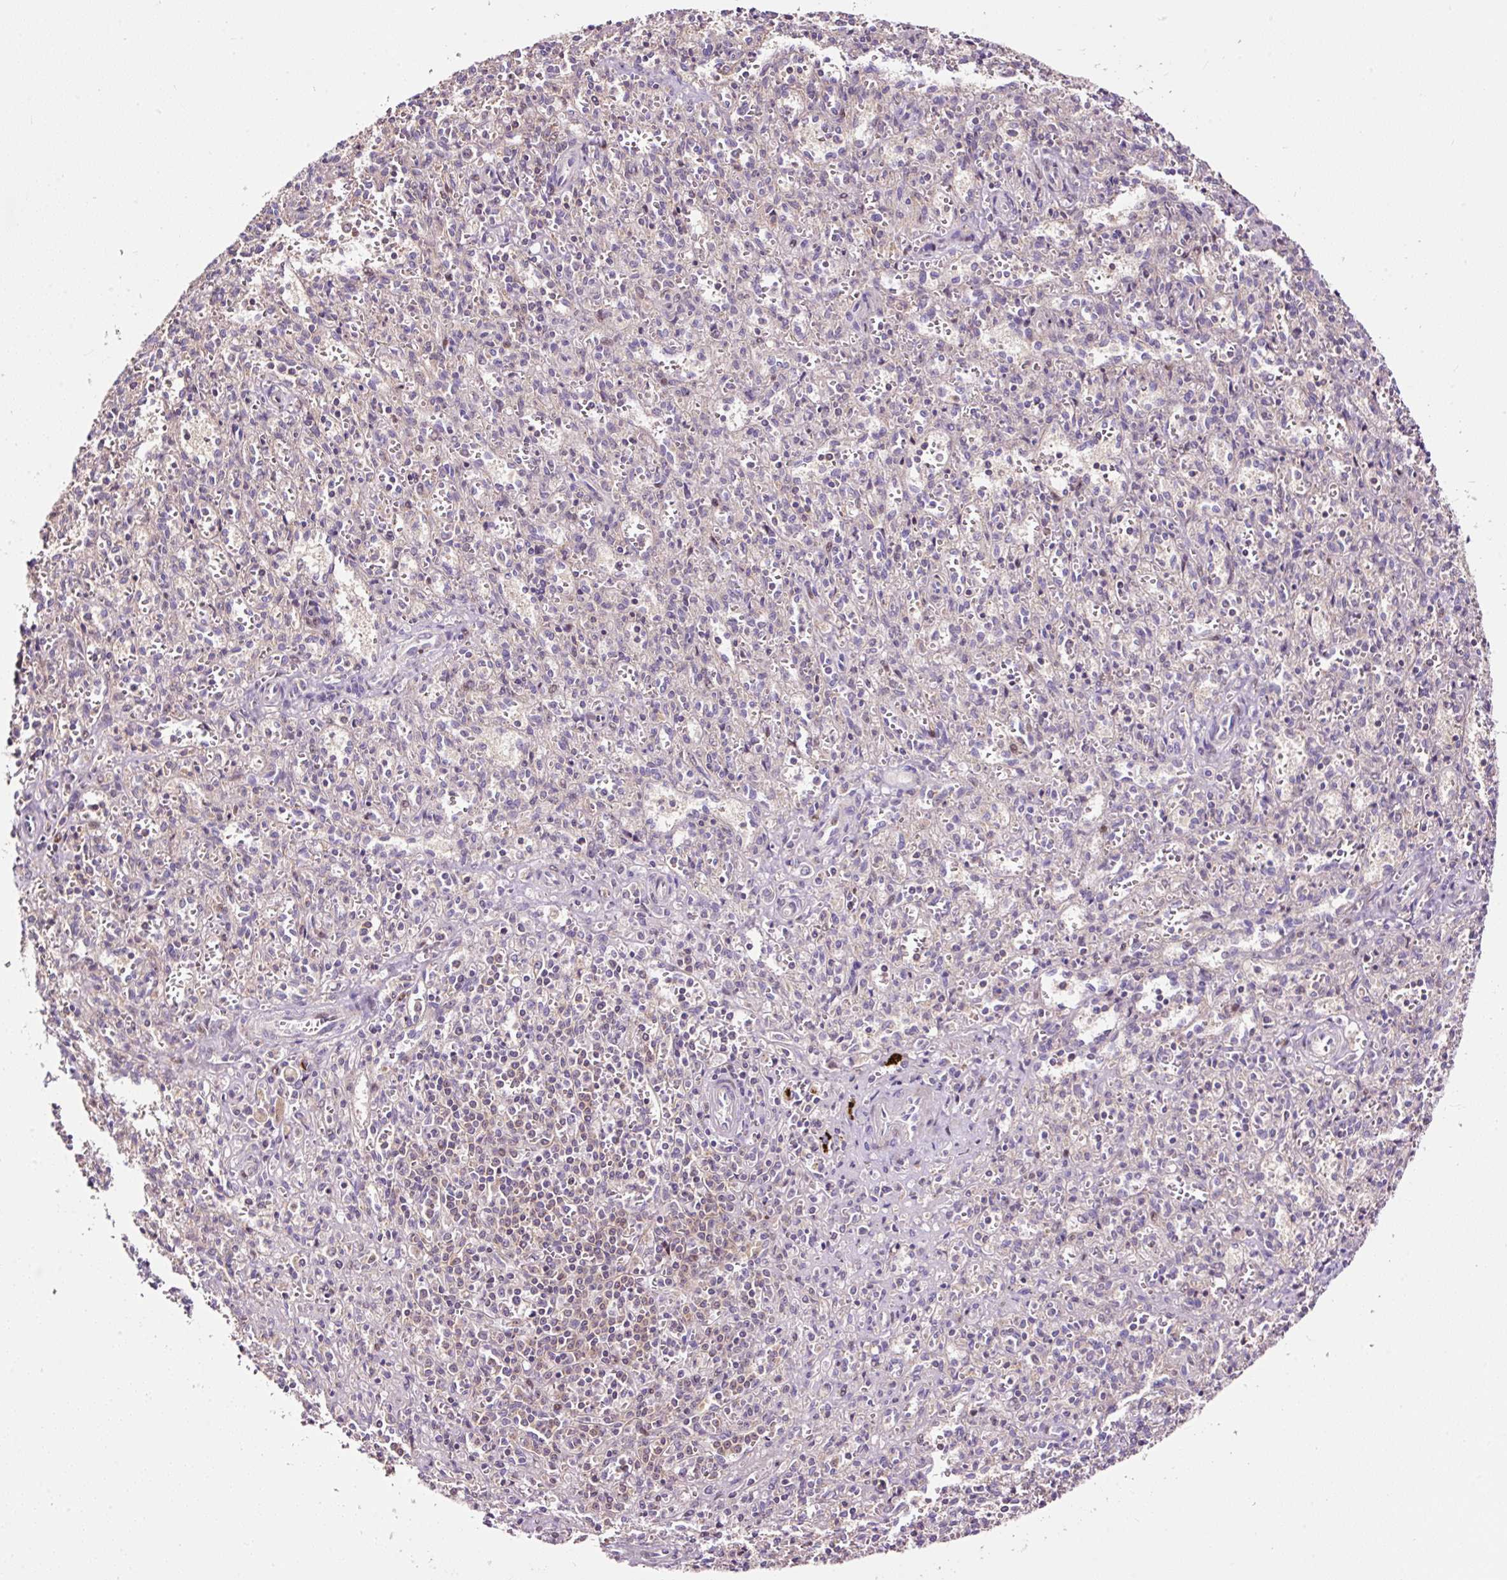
{"staining": {"intensity": "negative", "quantity": "none", "location": "none"}, "tissue": "spleen", "cell_type": "Cells in red pulp", "image_type": "normal", "snomed": [{"axis": "morphology", "description": "Normal tissue, NOS"}, {"axis": "topography", "description": "Spleen"}], "caption": "A high-resolution micrograph shows IHC staining of benign spleen, which shows no significant expression in cells in red pulp. (DAB (3,3'-diaminobenzidine) immunohistochemistry (IHC) with hematoxylin counter stain).", "gene": "BOLA3", "patient": {"sex": "female", "age": 26}}